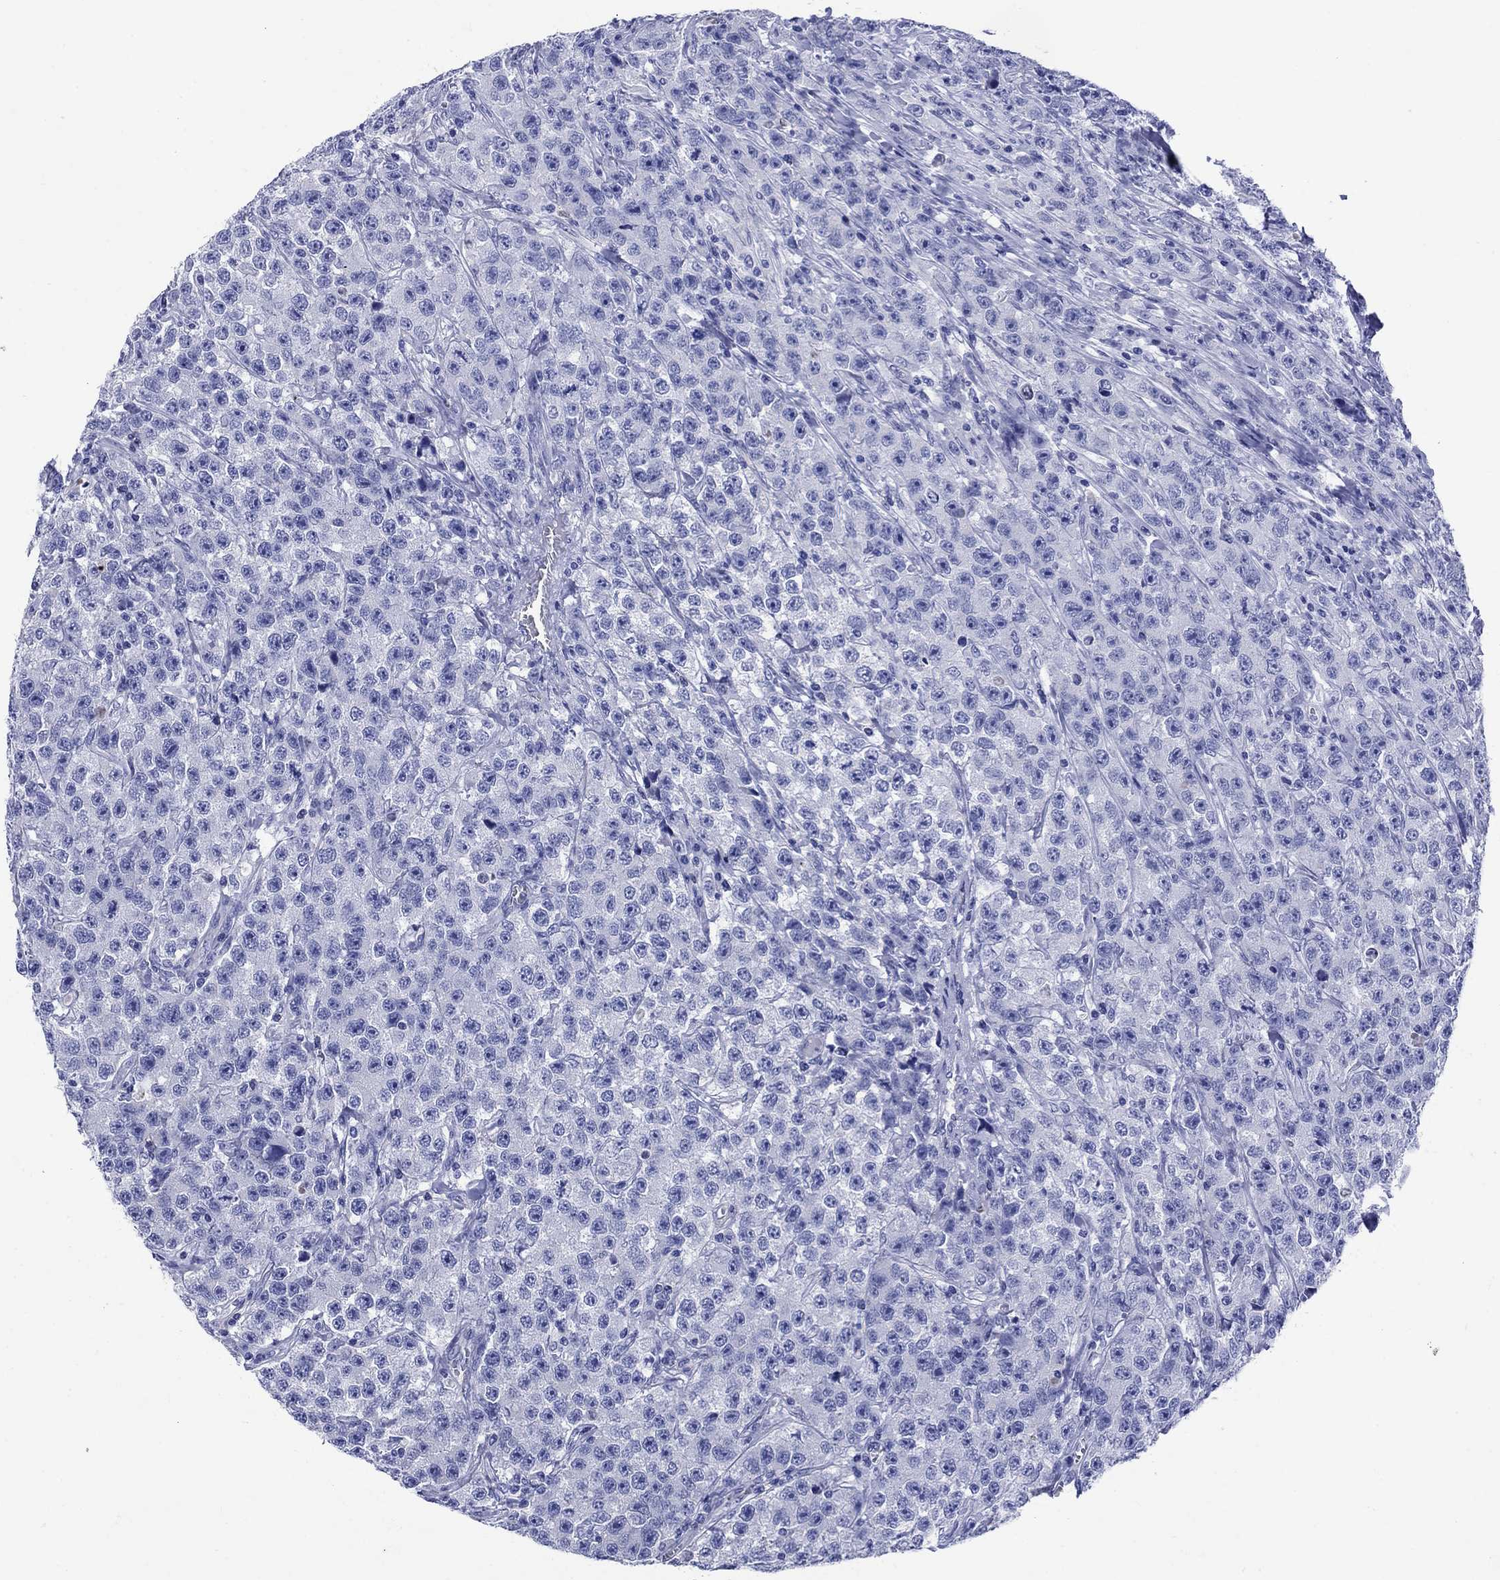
{"staining": {"intensity": "negative", "quantity": "none", "location": "none"}, "tissue": "testis cancer", "cell_type": "Tumor cells", "image_type": "cancer", "snomed": [{"axis": "morphology", "description": "Seminoma, NOS"}, {"axis": "topography", "description": "Testis"}], "caption": "A histopathology image of testis seminoma stained for a protein reveals no brown staining in tumor cells.", "gene": "SLC1A2", "patient": {"sex": "male", "age": 59}}